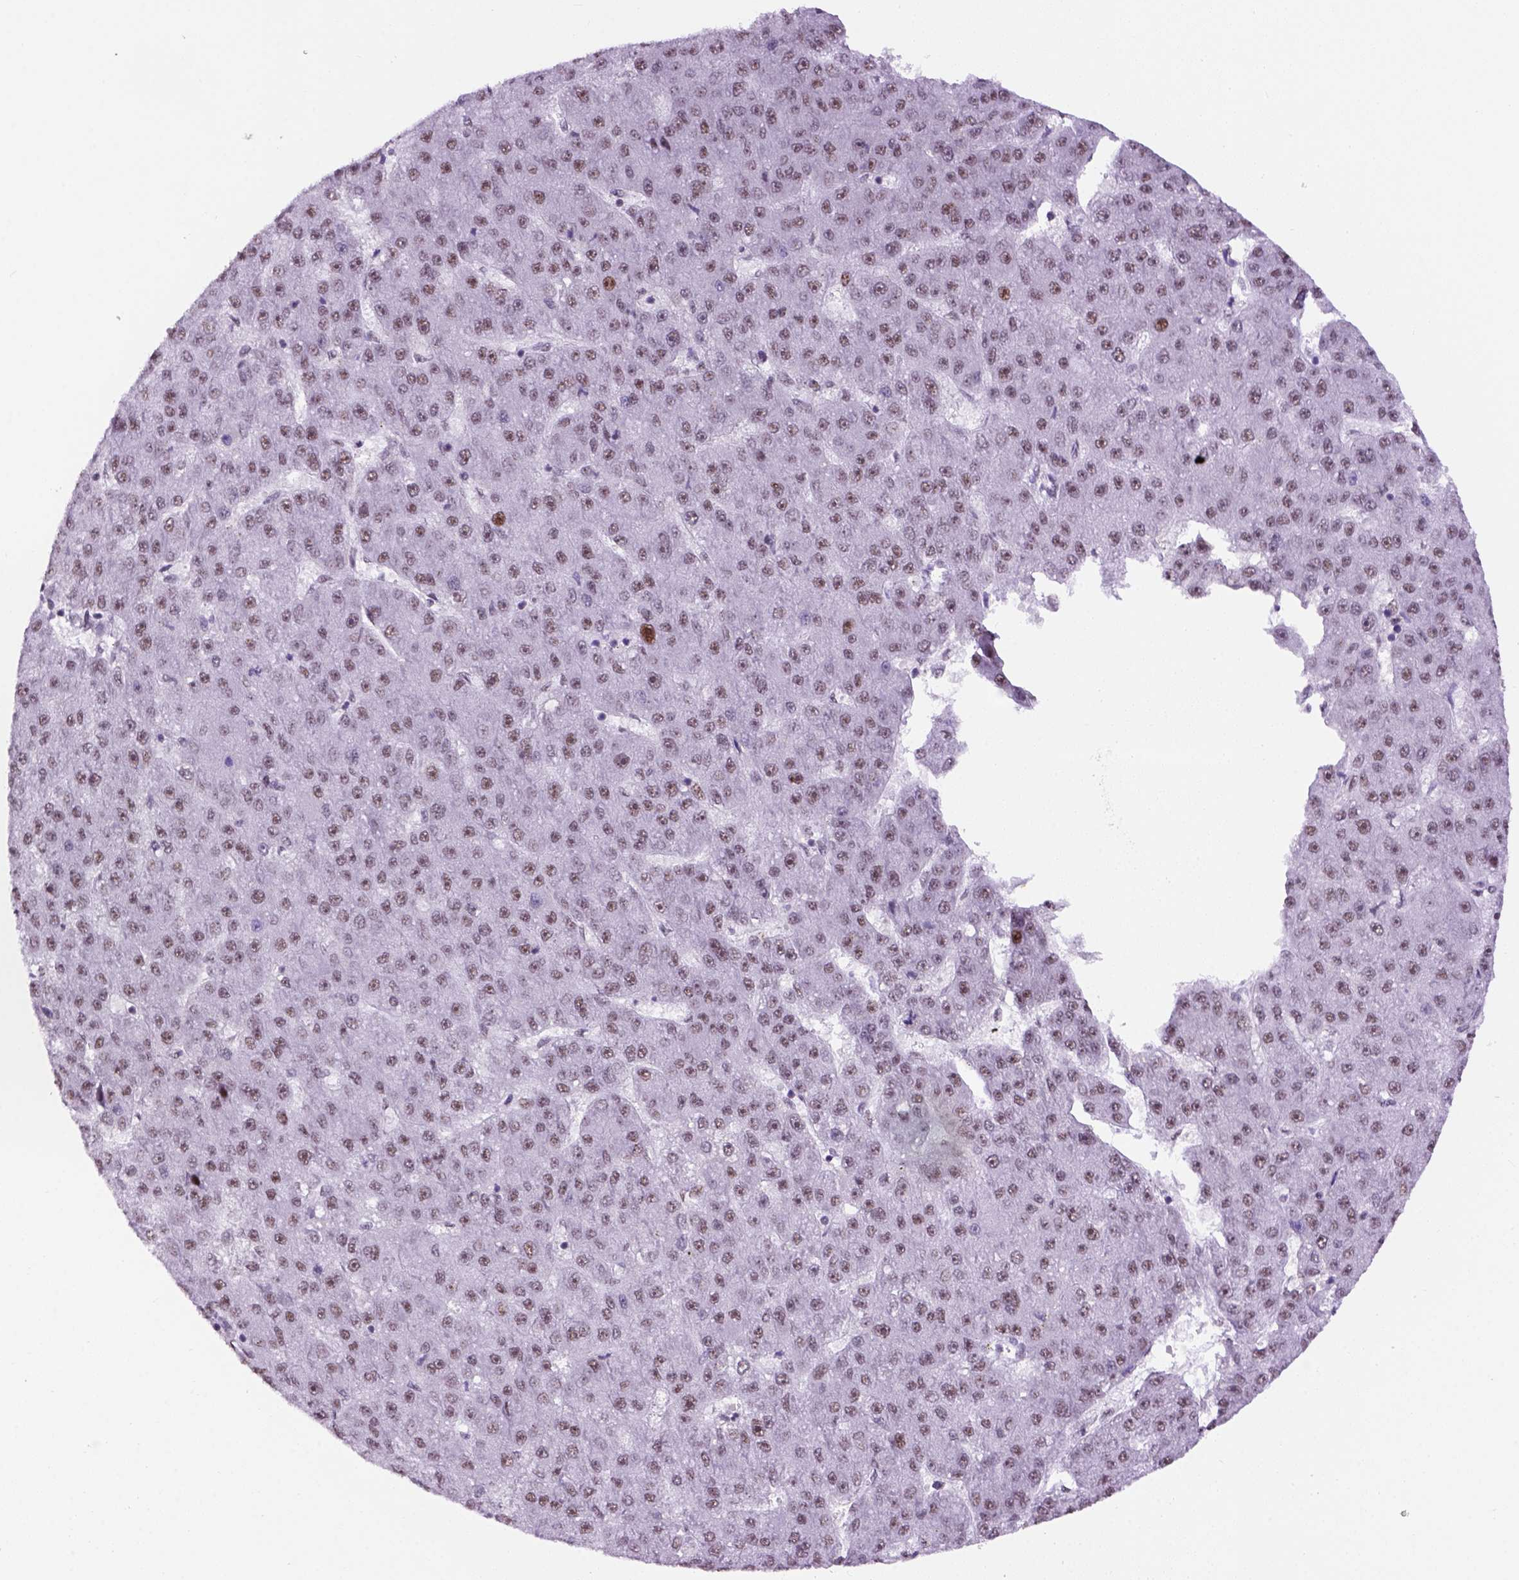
{"staining": {"intensity": "moderate", "quantity": "<25%", "location": "nuclear"}, "tissue": "liver cancer", "cell_type": "Tumor cells", "image_type": "cancer", "snomed": [{"axis": "morphology", "description": "Carcinoma, Hepatocellular, NOS"}, {"axis": "topography", "description": "Liver"}], "caption": "The histopathology image exhibits staining of liver hepatocellular carcinoma, revealing moderate nuclear protein positivity (brown color) within tumor cells.", "gene": "TBPL1", "patient": {"sex": "male", "age": 67}}